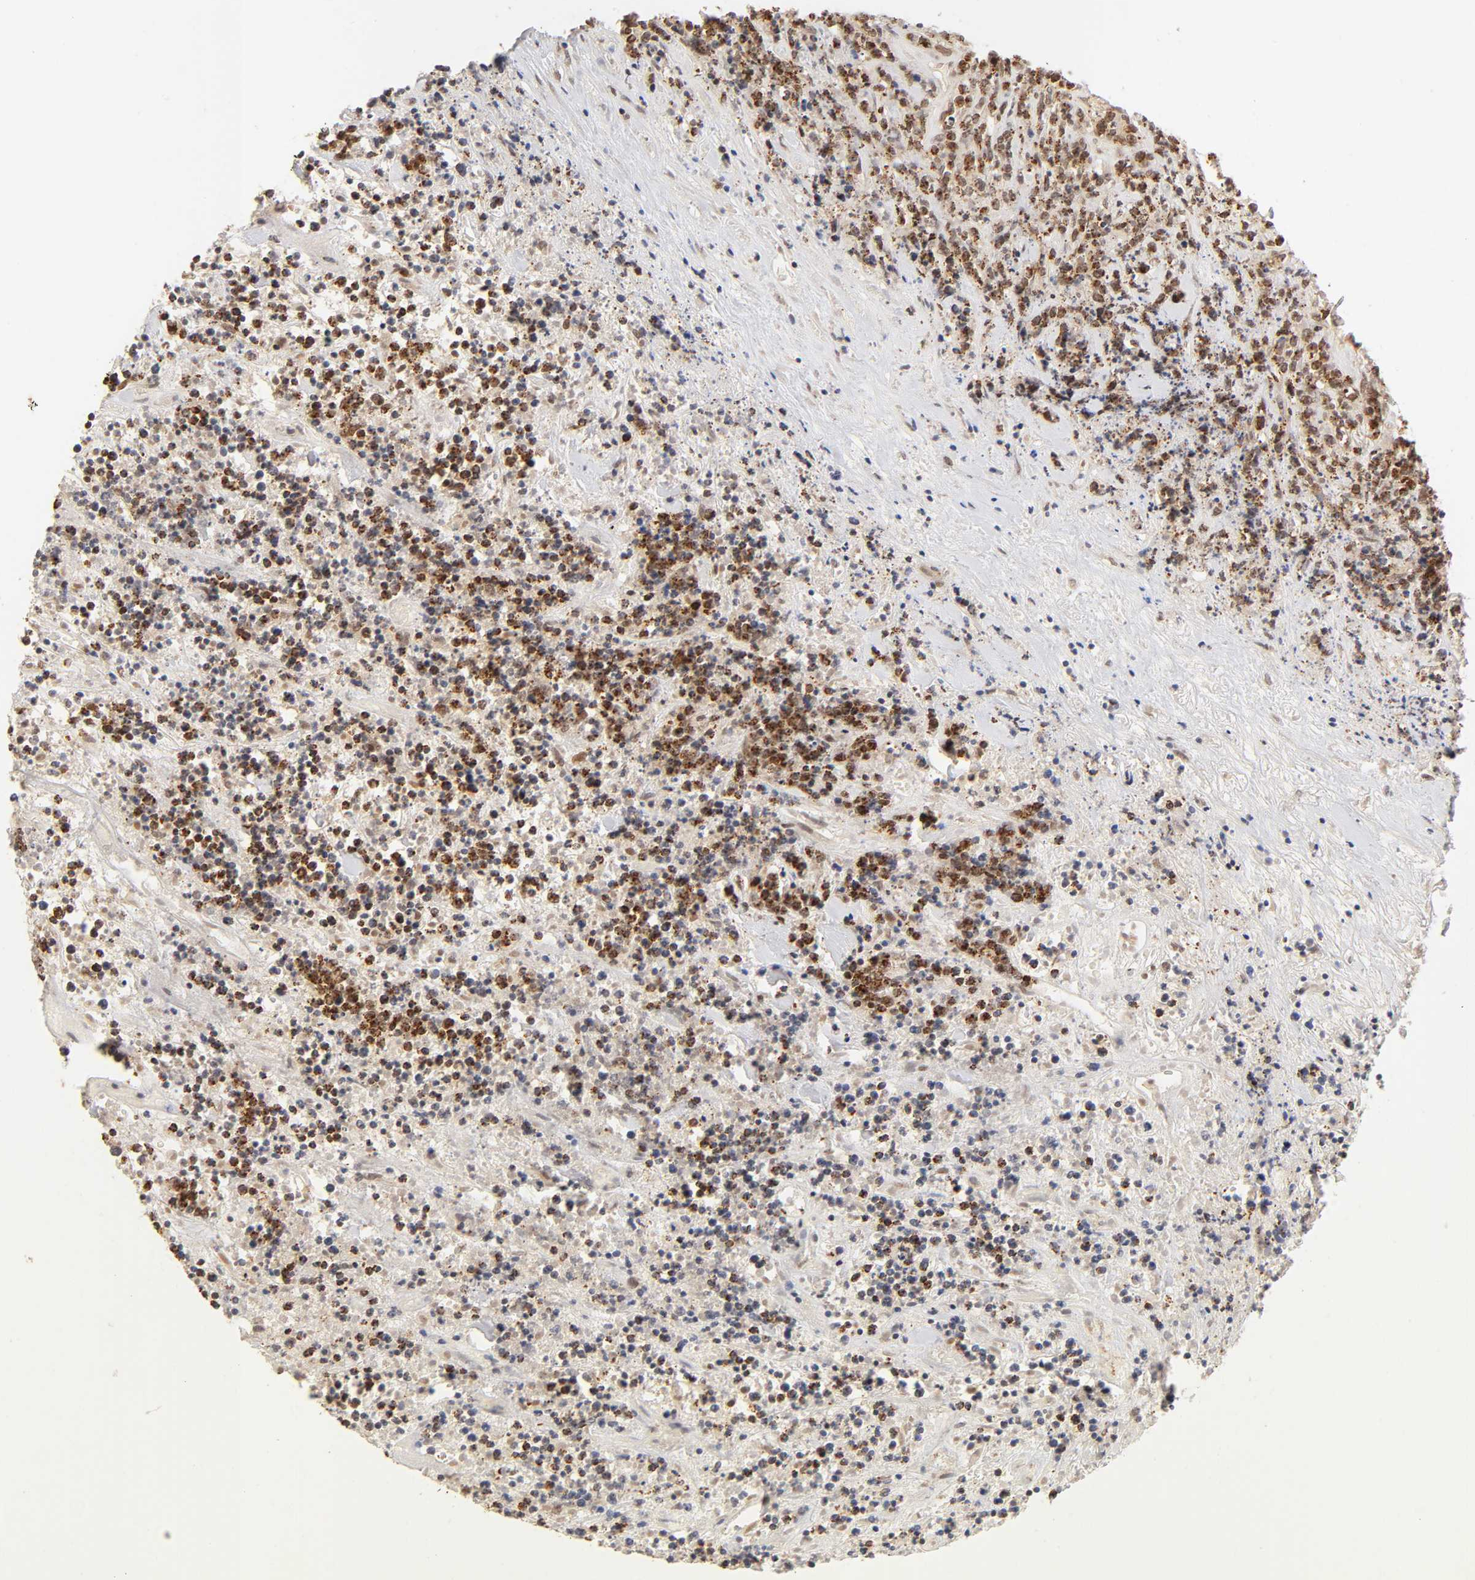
{"staining": {"intensity": "moderate", "quantity": "25%-75%", "location": "cytoplasmic/membranous,nuclear"}, "tissue": "lymphoma", "cell_type": "Tumor cells", "image_type": "cancer", "snomed": [{"axis": "morphology", "description": "Malignant lymphoma, non-Hodgkin's type, High grade"}, {"axis": "topography", "description": "Soft tissue"}], "caption": "Immunohistochemistry (IHC) staining of malignant lymphoma, non-Hodgkin's type (high-grade), which demonstrates medium levels of moderate cytoplasmic/membranous and nuclear staining in about 25%-75% of tumor cells indicating moderate cytoplasmic/membranous and nuclear protein staining. The staining was performed using DAB (brown) for protein detection and nuclei were counterstained in hematoxylin (blue).", "gene": "TAF10", "patient": {"sex": "male", "age": 18}}